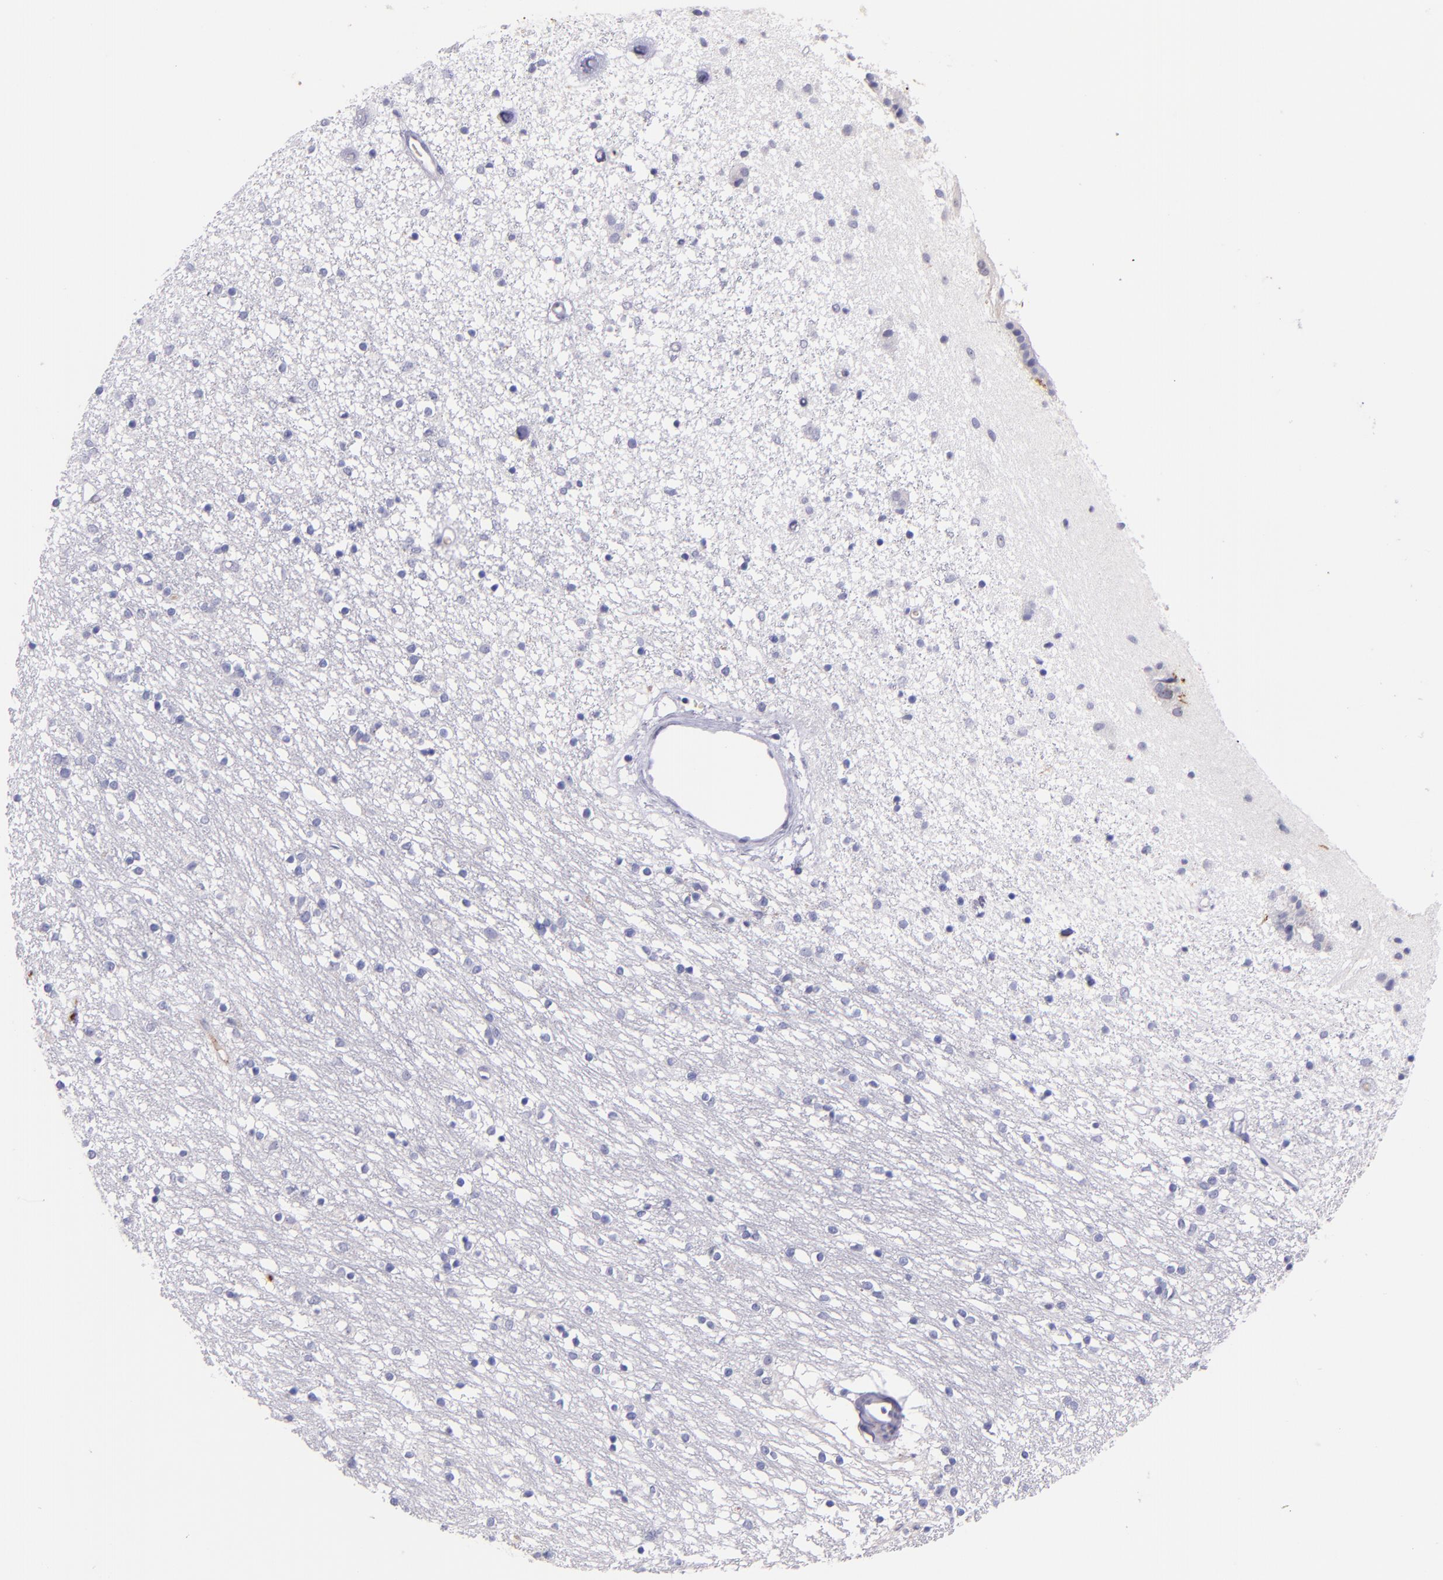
{"staining": {"intensity": "negative", "quantity": "none", "location": "none"}, "tissue": "caudate", "cell_type": "Glial cells", "image_type": "normal", "snomed": [{"axis": "morphology", "description": "Normal tissue, NOS"}, {"axis": "topography", "description": "Lateral ventricle wall"}], "caption": "Immunohistochemistry histopathology image of unremarkable caudate: human caudate stained with DAB demonstrates no significant protein expression in glial cells.", "gene": "KNG1", "patient": {"sex": "female", "age": 54}}